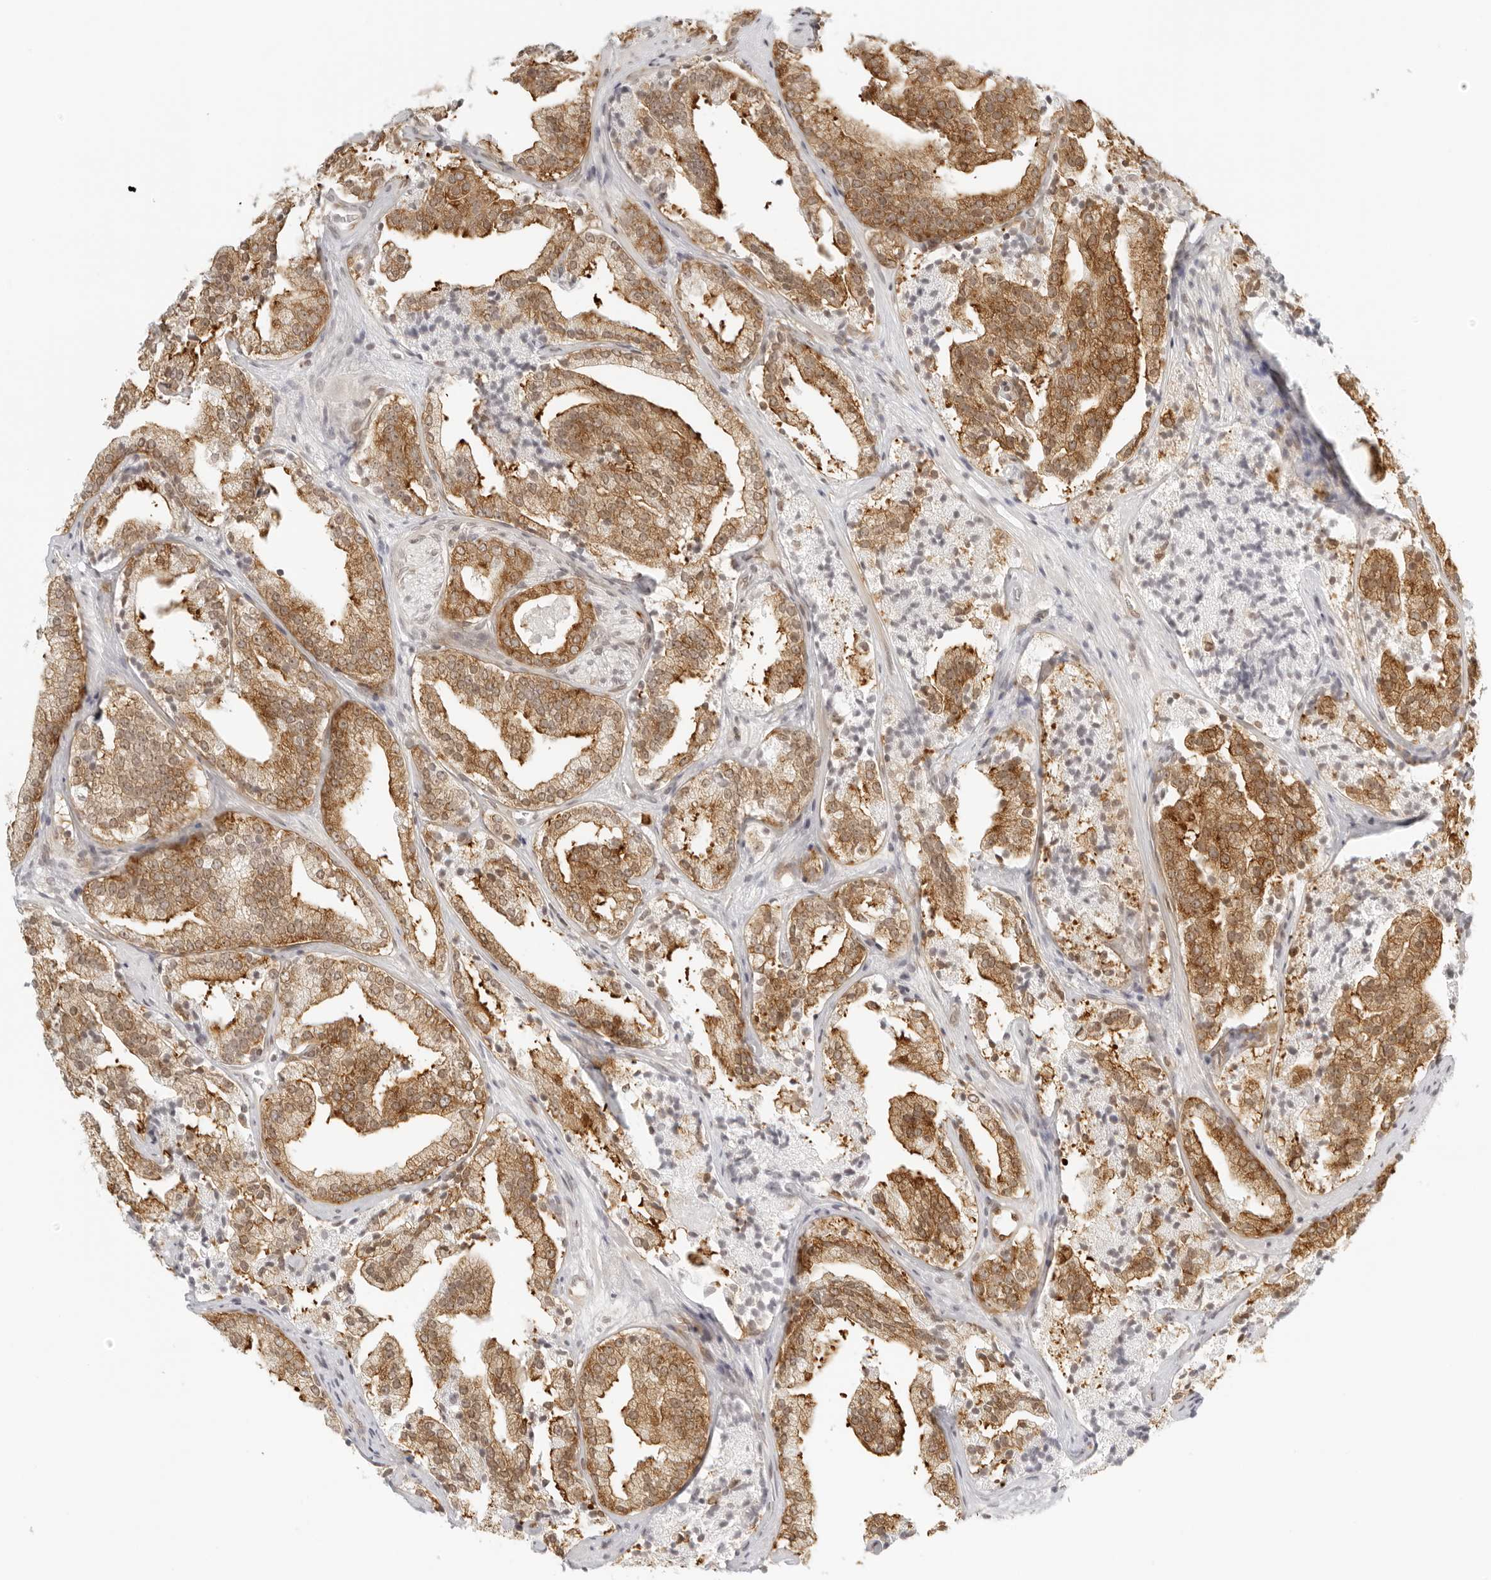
{"staining": {"intensity": "strong", "quantity": ">75%", "location": "cytoplasmic/membranous"}, "tissue": "prostate cancer", "cell_type": "Tumor cells", "image_type": "cancer", "snomed": [{"axis": "morphology", "description": "Adenocarcinoma, High grade"}, {"axis": "topography", "description": "Prostate"}], "caption": "Approximately >75% of tumor cells in human prostate cancer show strong cytoplasmic/membranous protein staining as visualized by brown immunohistochemical staining.", "gene": "EIF4G1", "patient": {"sex": "male", "age": 57}}